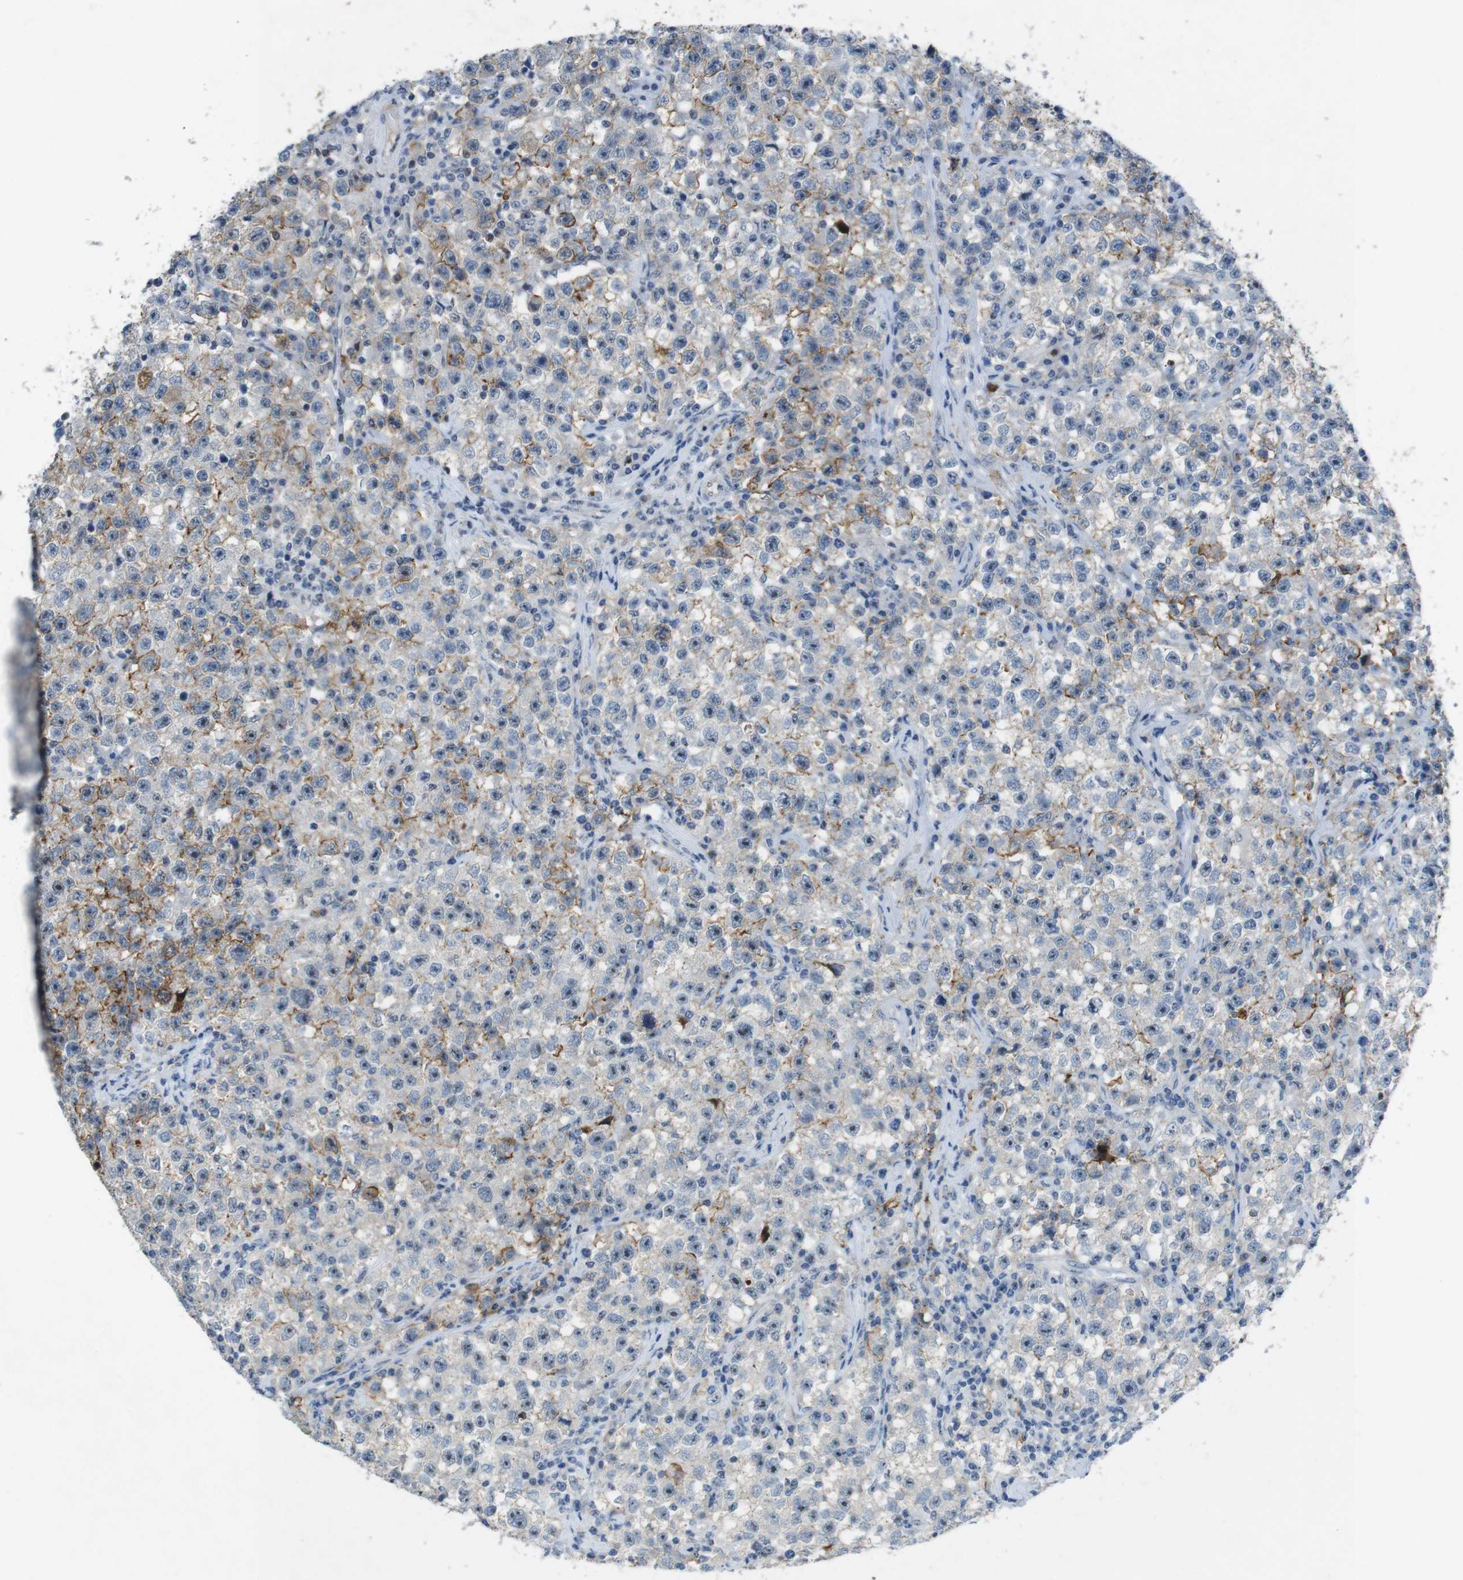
{"staining": {"intensity": "weak", "quantity": "25%-75%", "location": "cytoplasmic/membranous"}, "tissue": "testis cancer", "cell_type": "Tumor cells", "image_type": "cancer", "snomed": [{"axis": "morphology", "description": "Seminoma, NOS"}, {"axis": "topography", "description": "Testis"}], "caption": "This is an image of IHC staining of testis cancer, which shows weak positivity in the cytoplasmic/membranous of tumor cells.", "gene": "TJP3", "patient": {"sex": "male", "age": 22}}